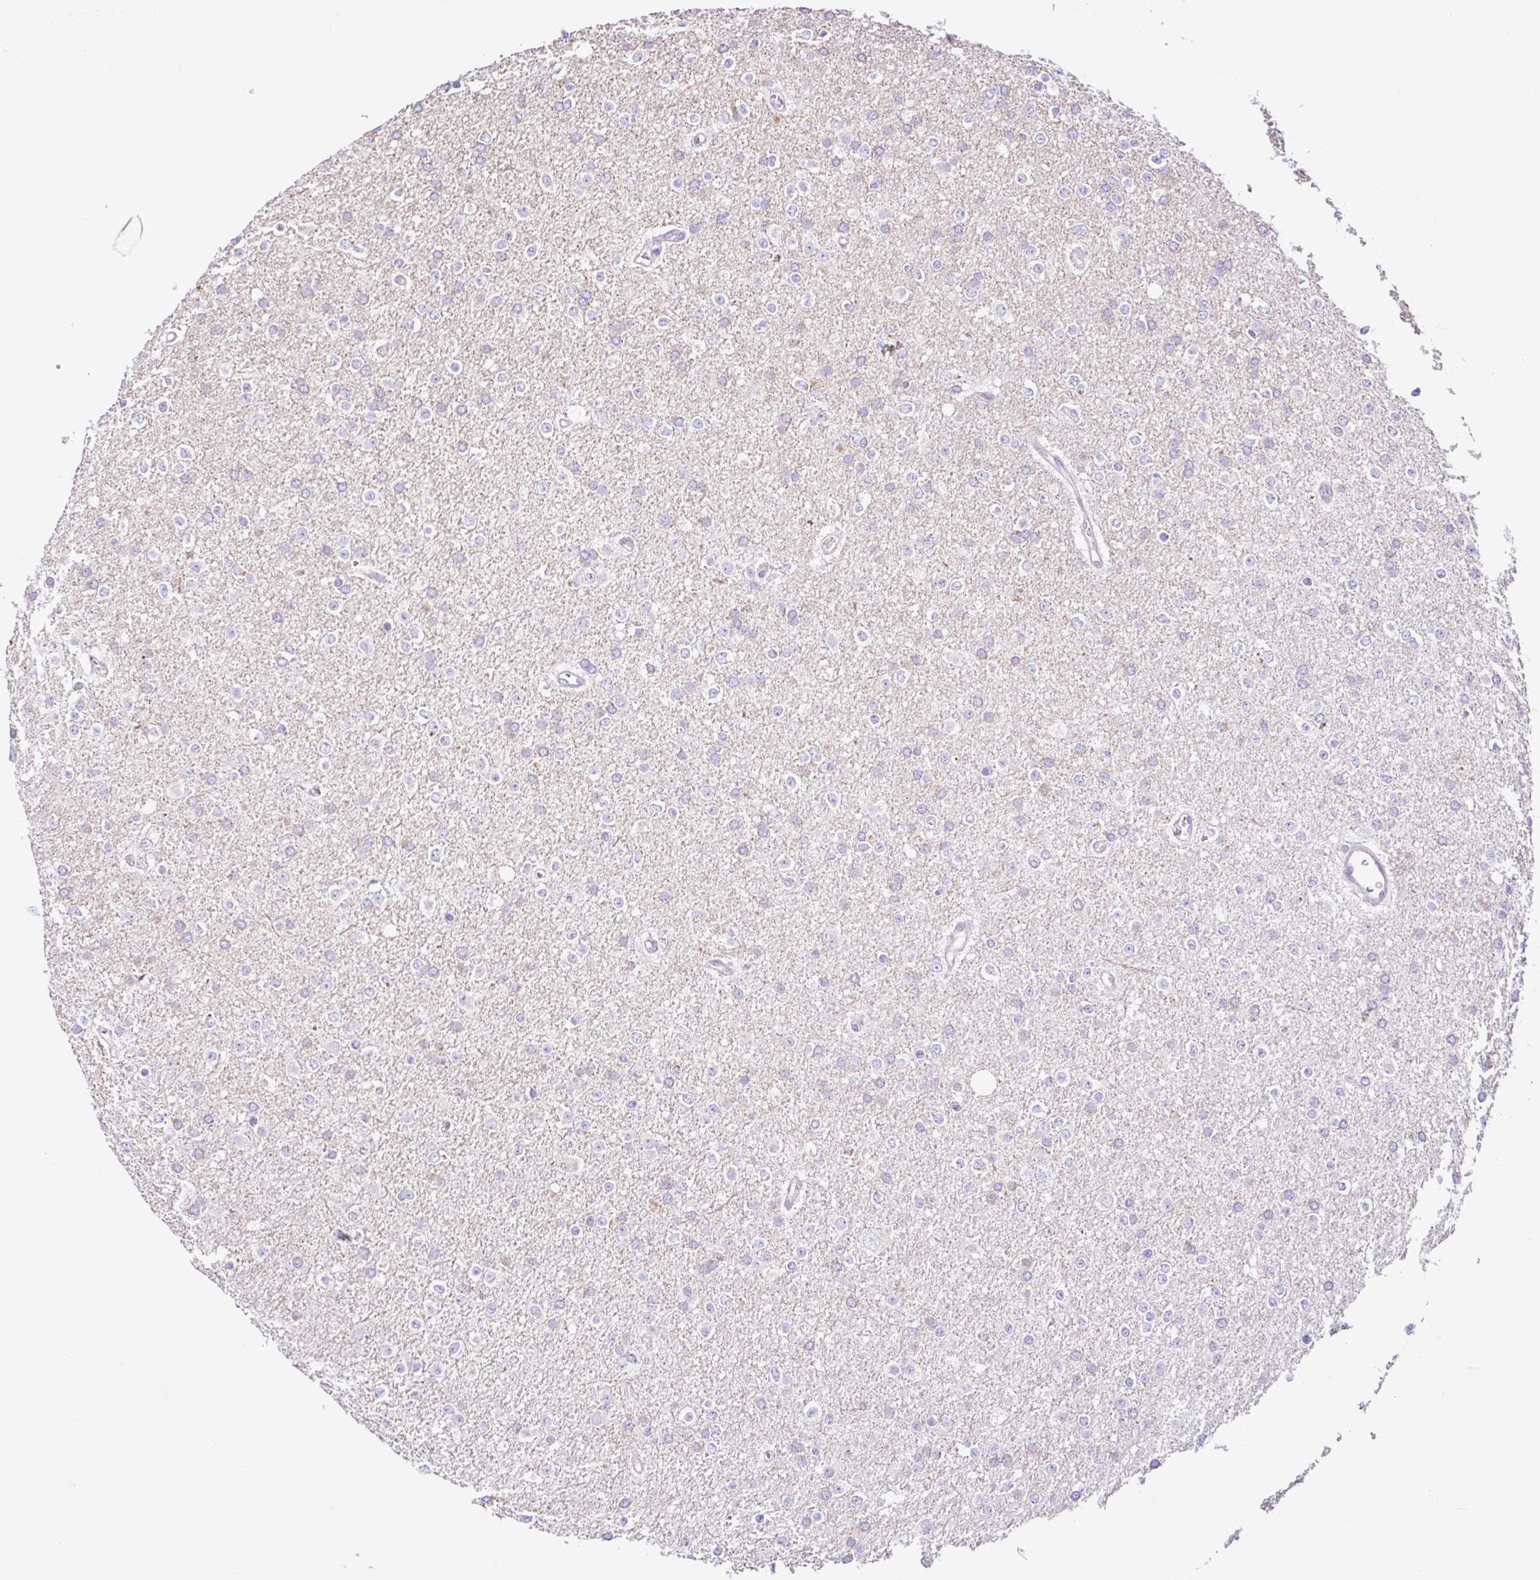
{"staining": {"intensity": "negative", "quantity": "none", "location": "none"}, "tissue": "glioma", "cell_type": "Tumor cells", "image_type": "cancer", "snomed": [{"axis": "morphology", "description": "Glioma, malignant, Low grade"}, {"axis": "topography", "description": "Brain"}], "caption": "Immunohistochemistry photomicrograph of malignant low-grade glioma stained for a protein (brown), which demonstrates no expression in tumor cells.", "gene": "NDUFS2", "patient": {"sex": "female", "age": 34}}